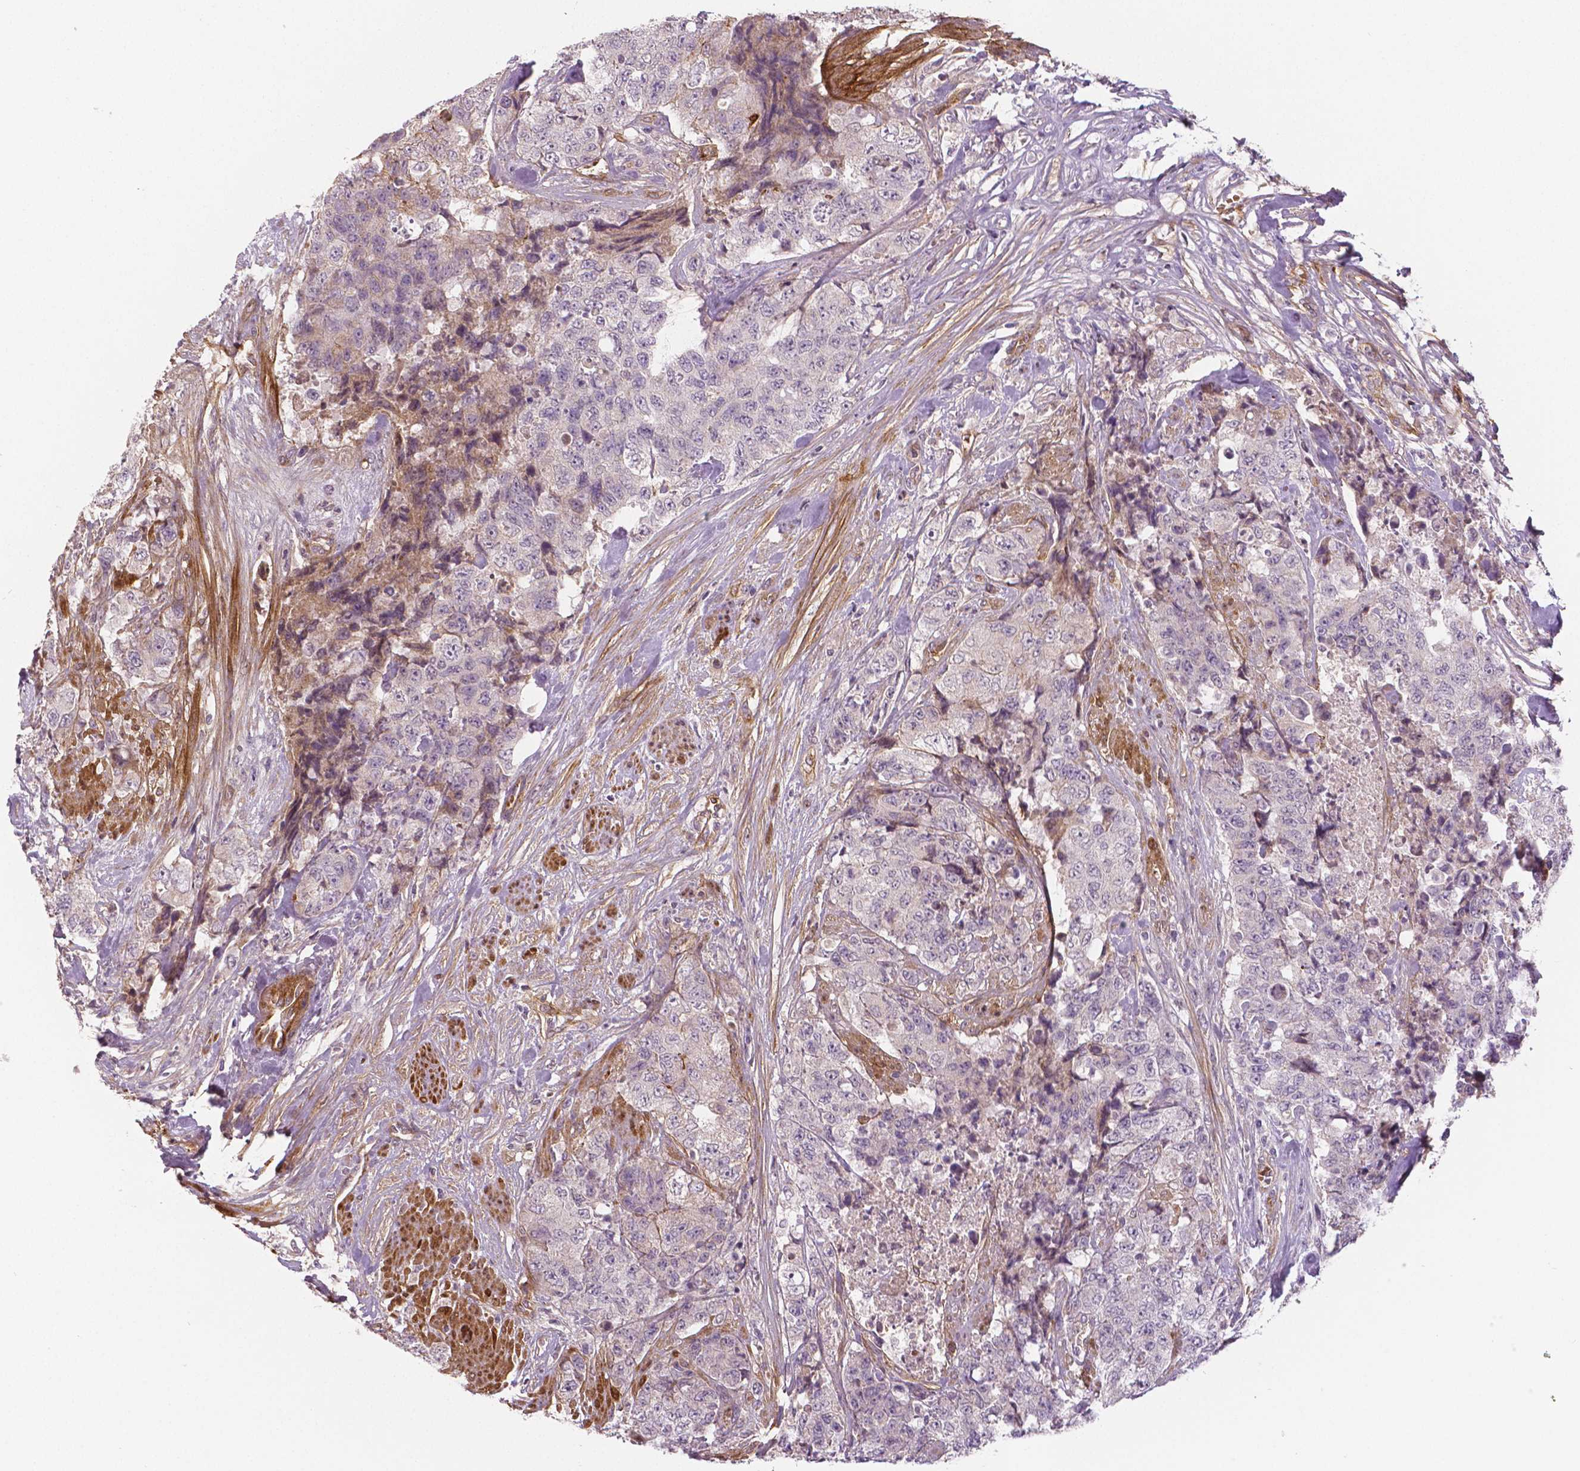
{"staining": {"intensity": "weak", "quantity": "<25%", "location": "cytoplasmic/membranous"}, "tissue": "urothelial cancer", "cell_type": "Tumor cells", "image_type": "cancer", "snomed": [{"axis": "morphology", "description": "Urothelial carcinoma, High grade"}, {"axis": "topography", "description": "Urinary bladder"}], "caption": "Immunohistochemistry photomicrograph of human high-grade urothelial carcinoma stained for a protein (brown), which displays no staining in tumor cells.", "gene": "FLT1", "patient": {"sex": "female", "age": 78}}